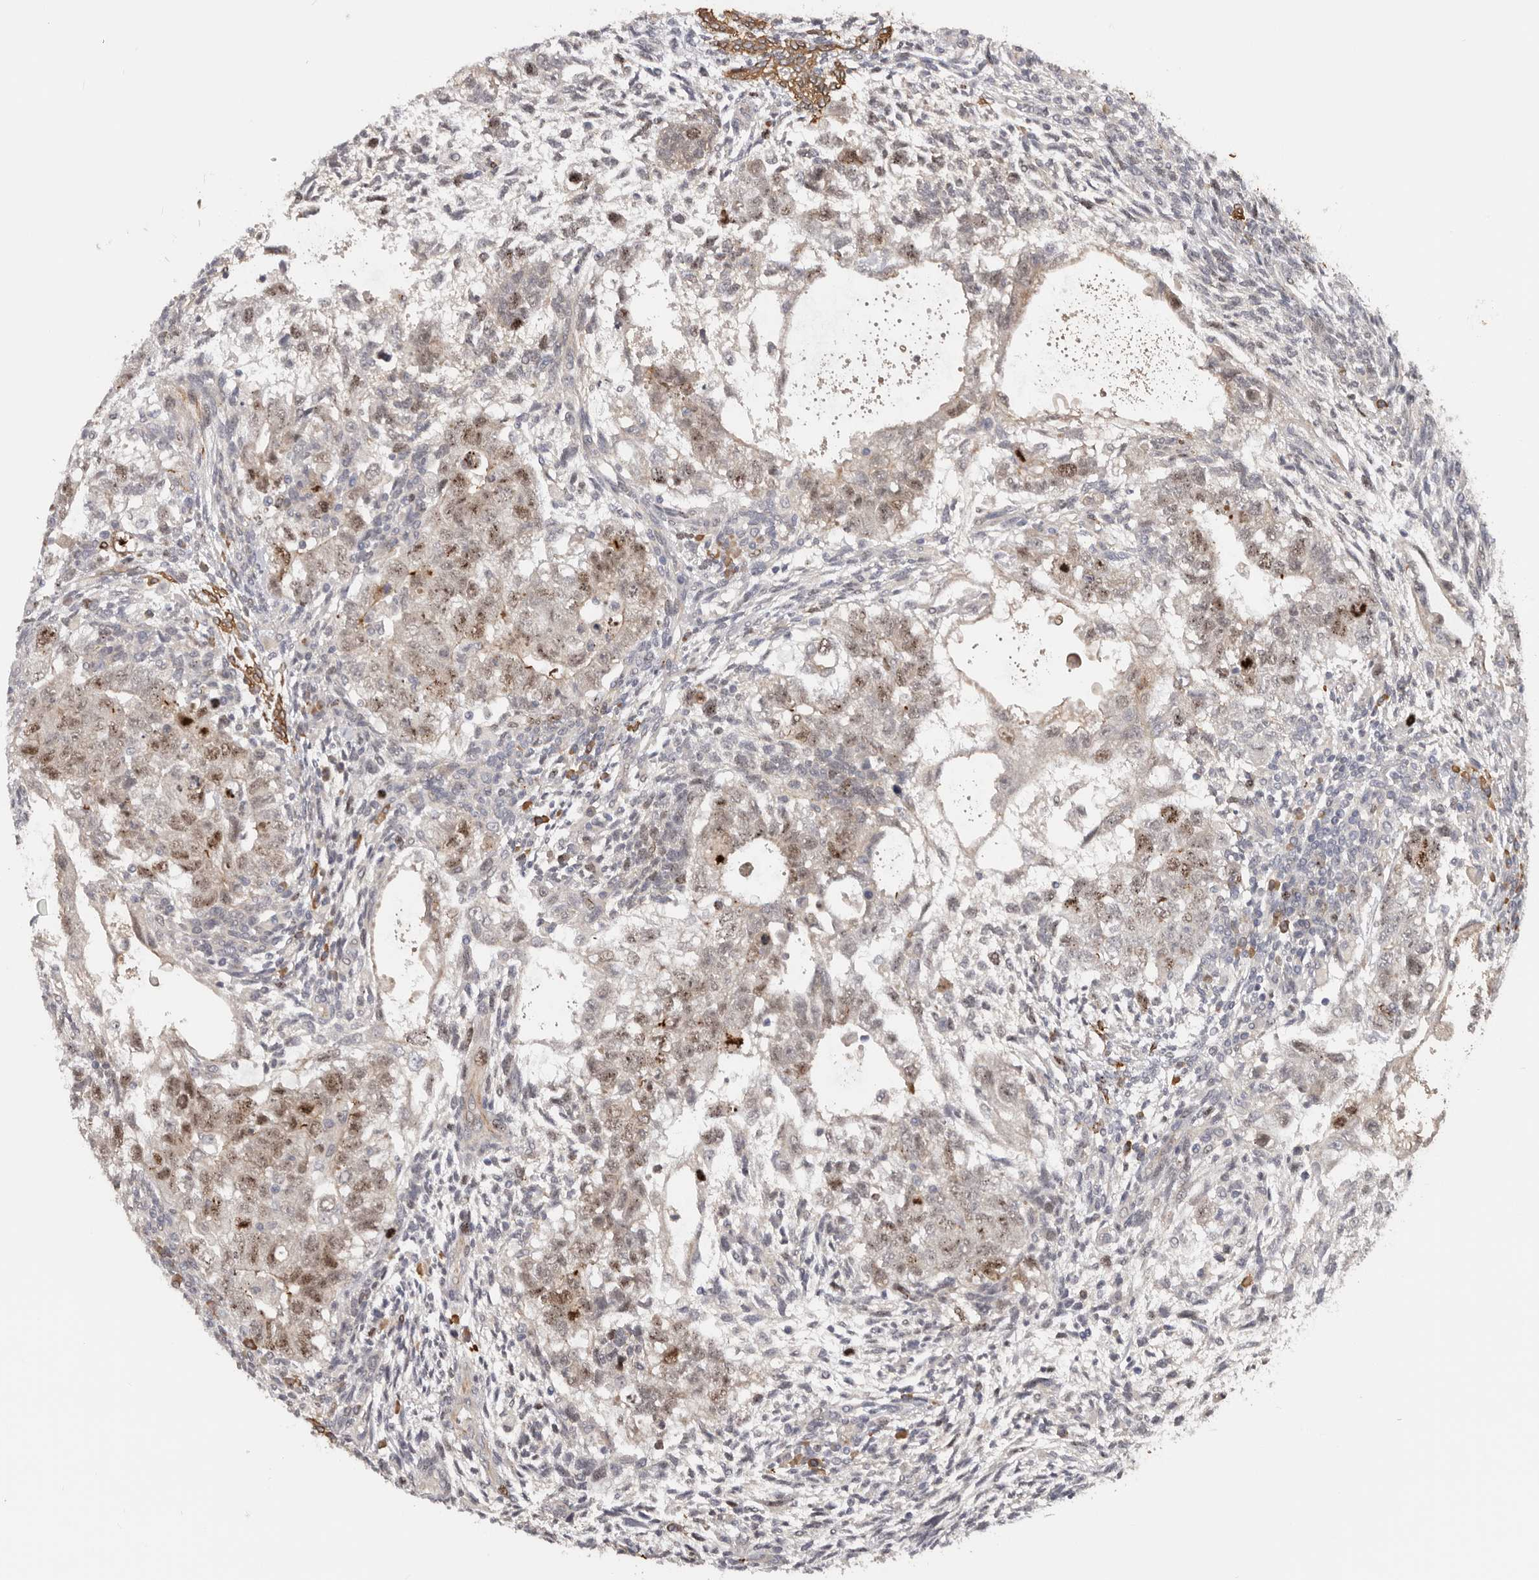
{"staining": {"intensity": "moderate", "quantity": ">75%", "location": "nuclear"}, "tissue": "testis cancer", "cell_type": "Tumor cells", "image_type": "cancer", "snomed": [{"axis": "morphology", "description": "Carcinoma, Embryonal, NOS"}, {"axis": "topography", "description": "Testis"}], "caption": "A photomicrograph showing moderate nuclear staining in approximately >75% of tumor cells in embryonal carcinoma (testis), as visualized by brown immunohistochemical staining.", "gene": "CDCA8", "patient": {"sex": "male", "age": 37}}